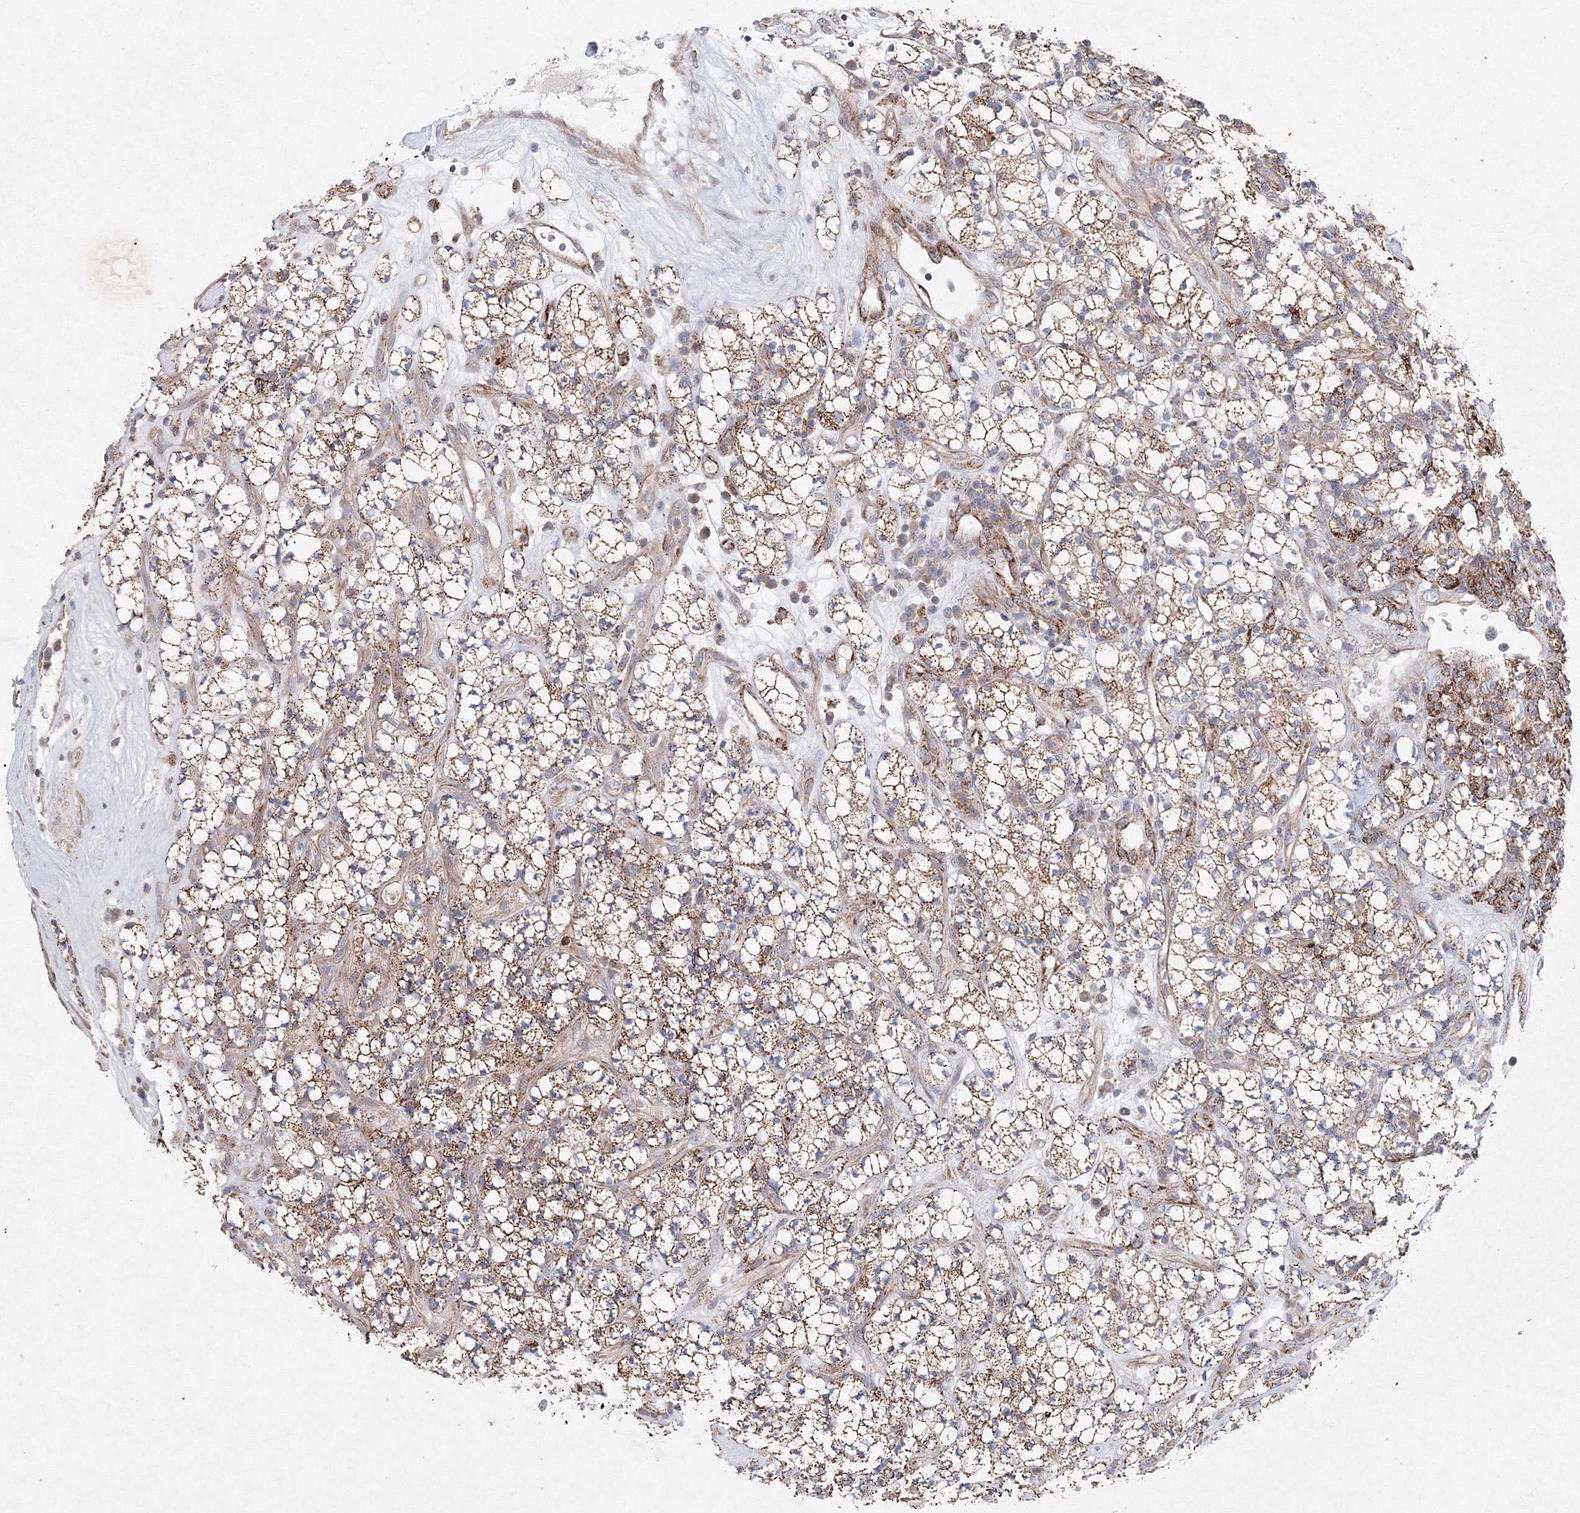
{"staining": {"intensity": "moderate", "quantity": ">75%", "location": "cytoplasmic/membranous"}, "tissue": "renal cancer", "cell_type": "Tumor cells", "image_type": "cancer", "snomed": [{"axis": "morphology", "description": "Adenocarcinoma, NOS"}, {"axis": "topography", "description": "Kidney"}], "caption": "Tumor cells show medium levels of moderate cytoplasmic/membranous expression in about >75% of cells in renal adenocarcinoma.", "gene": "WDR49", "patient": {"sex": "male", "age": 77}}